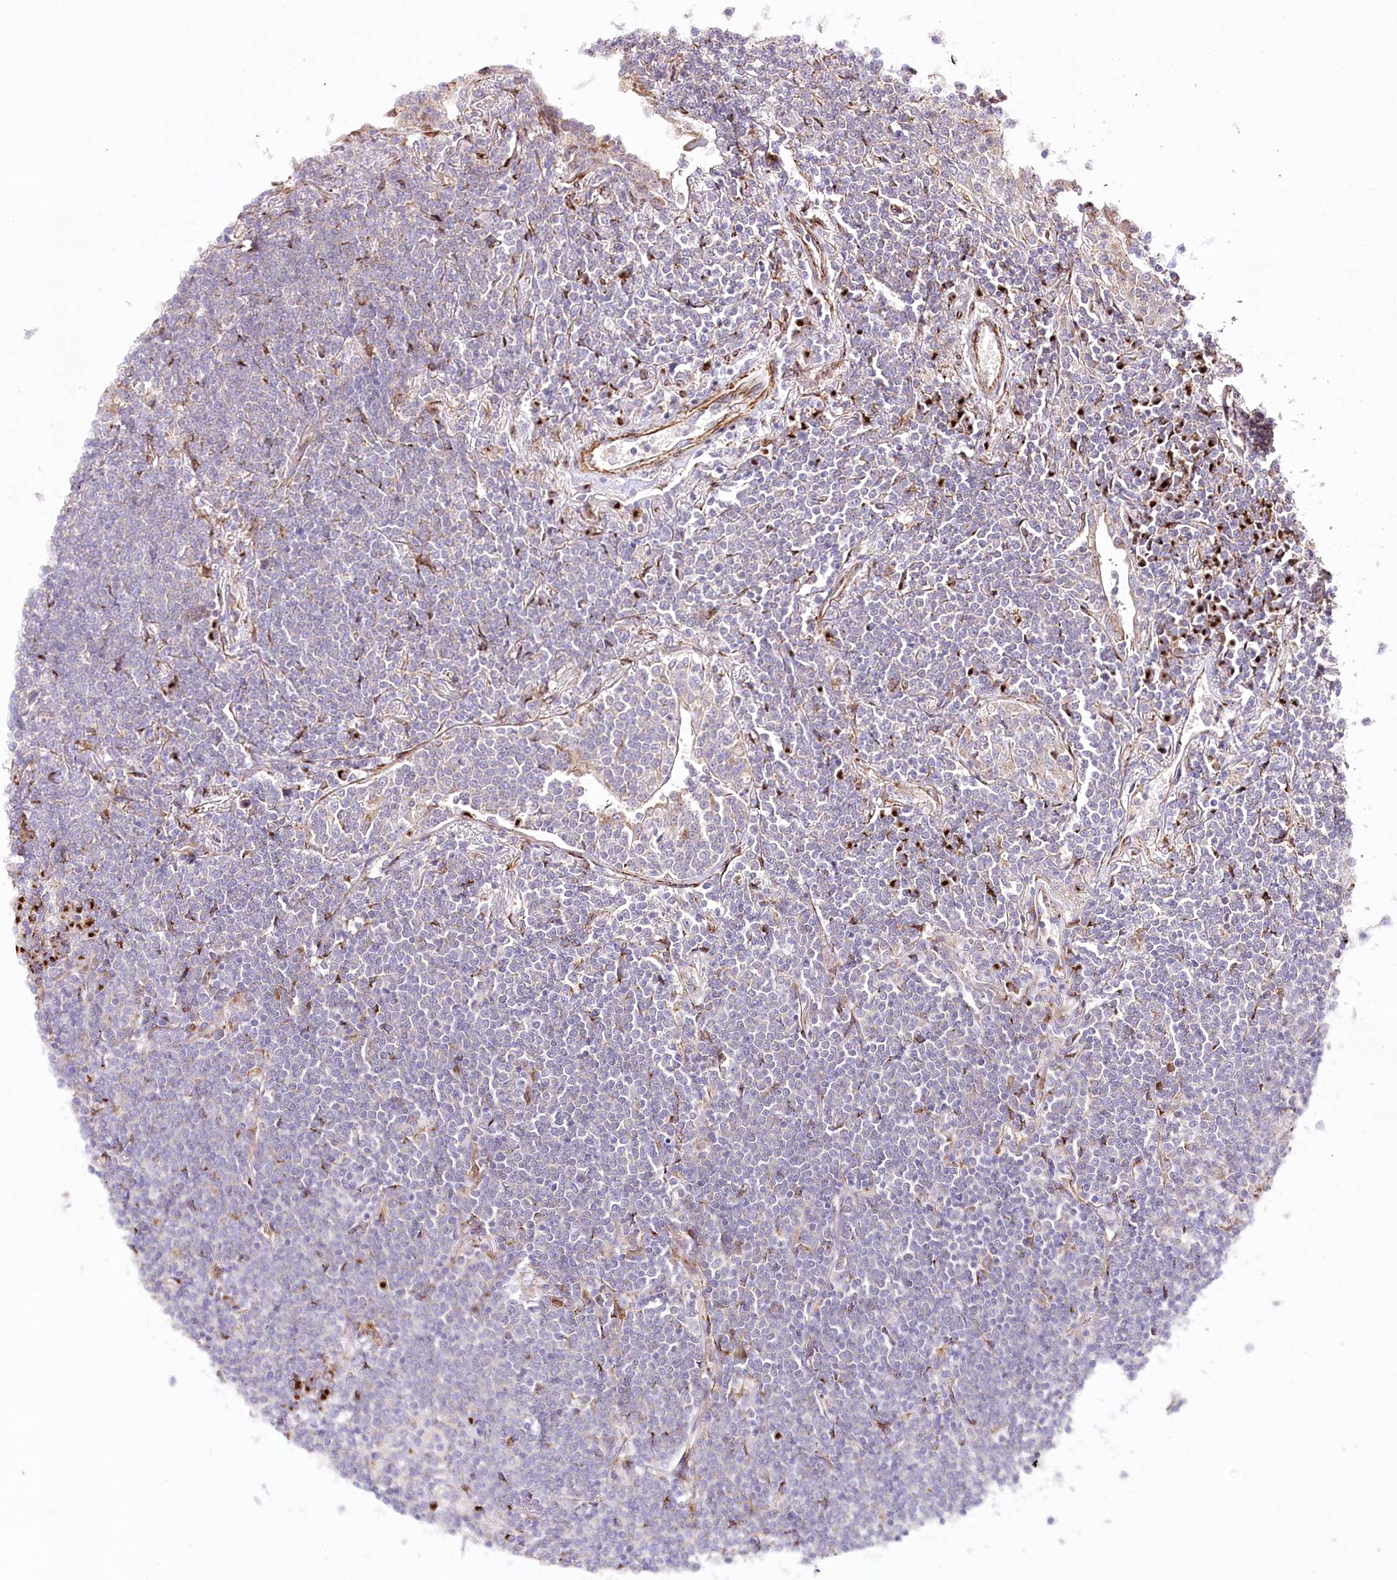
{"staining": {"intensity": "negative", "quantity": "none", "location": "none"}, "tissue": "lymphoma", "cell_type": "Tumor cells", "image_type": "cancer", "snomed": [{"axis": "morphology", "description": "Malignant lymphoma, non-Hodgkin's type, Low grade"}, {"axis": "topography", "description": "Lung"}], "caption": "High magnification brightfield microscopy of malignant lymphoma, non-Hodgkin's type (low-grade) stained with DAB (brown) and counterstained with hematoxylin (blue): tumor cells show no significant staining.", "gene": "ABRAXAS2", "patient": {"sex": "female", "age": 71}}